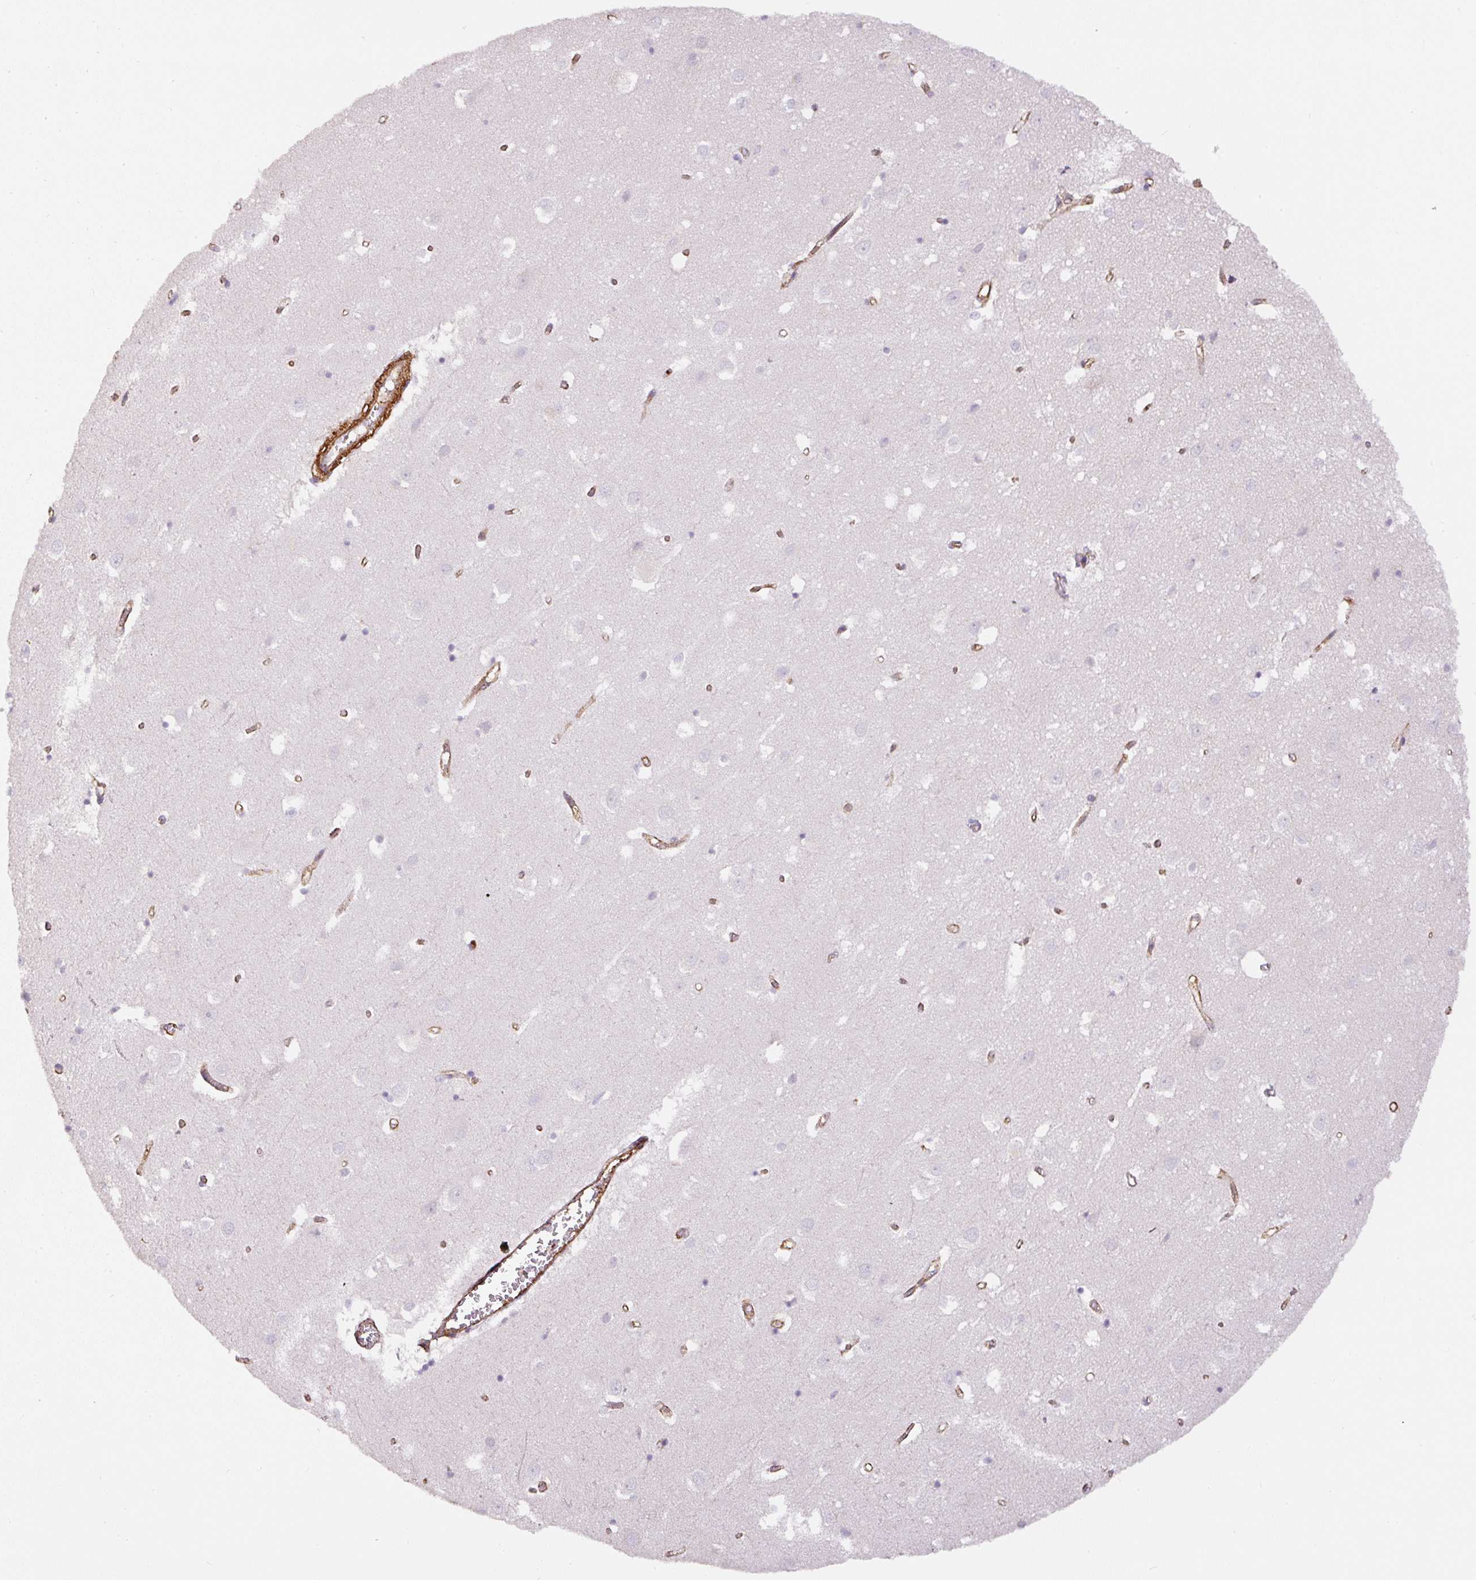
{"staining": {"intensity": "weak", "quantity": ">75%", "location": "cytoplasmic/membranous"}, "tissue": "cerebral cortex", "cell_type": "Endothelial cells", "image_type": "normal", "snomed": [{"axis": "morphology", "description": "Normal tissue, NOS"}, {"axis": "topography", "description": "Cerebral cortex"}], "caption": "Cerebral cortex stained for a protein reveals weak cytoplasmic/membranous positivity in endothelial cells. Nuclei are stained in blue.", "gene": "MYL12A", "patient": {"sex": "male", "age": 70}}